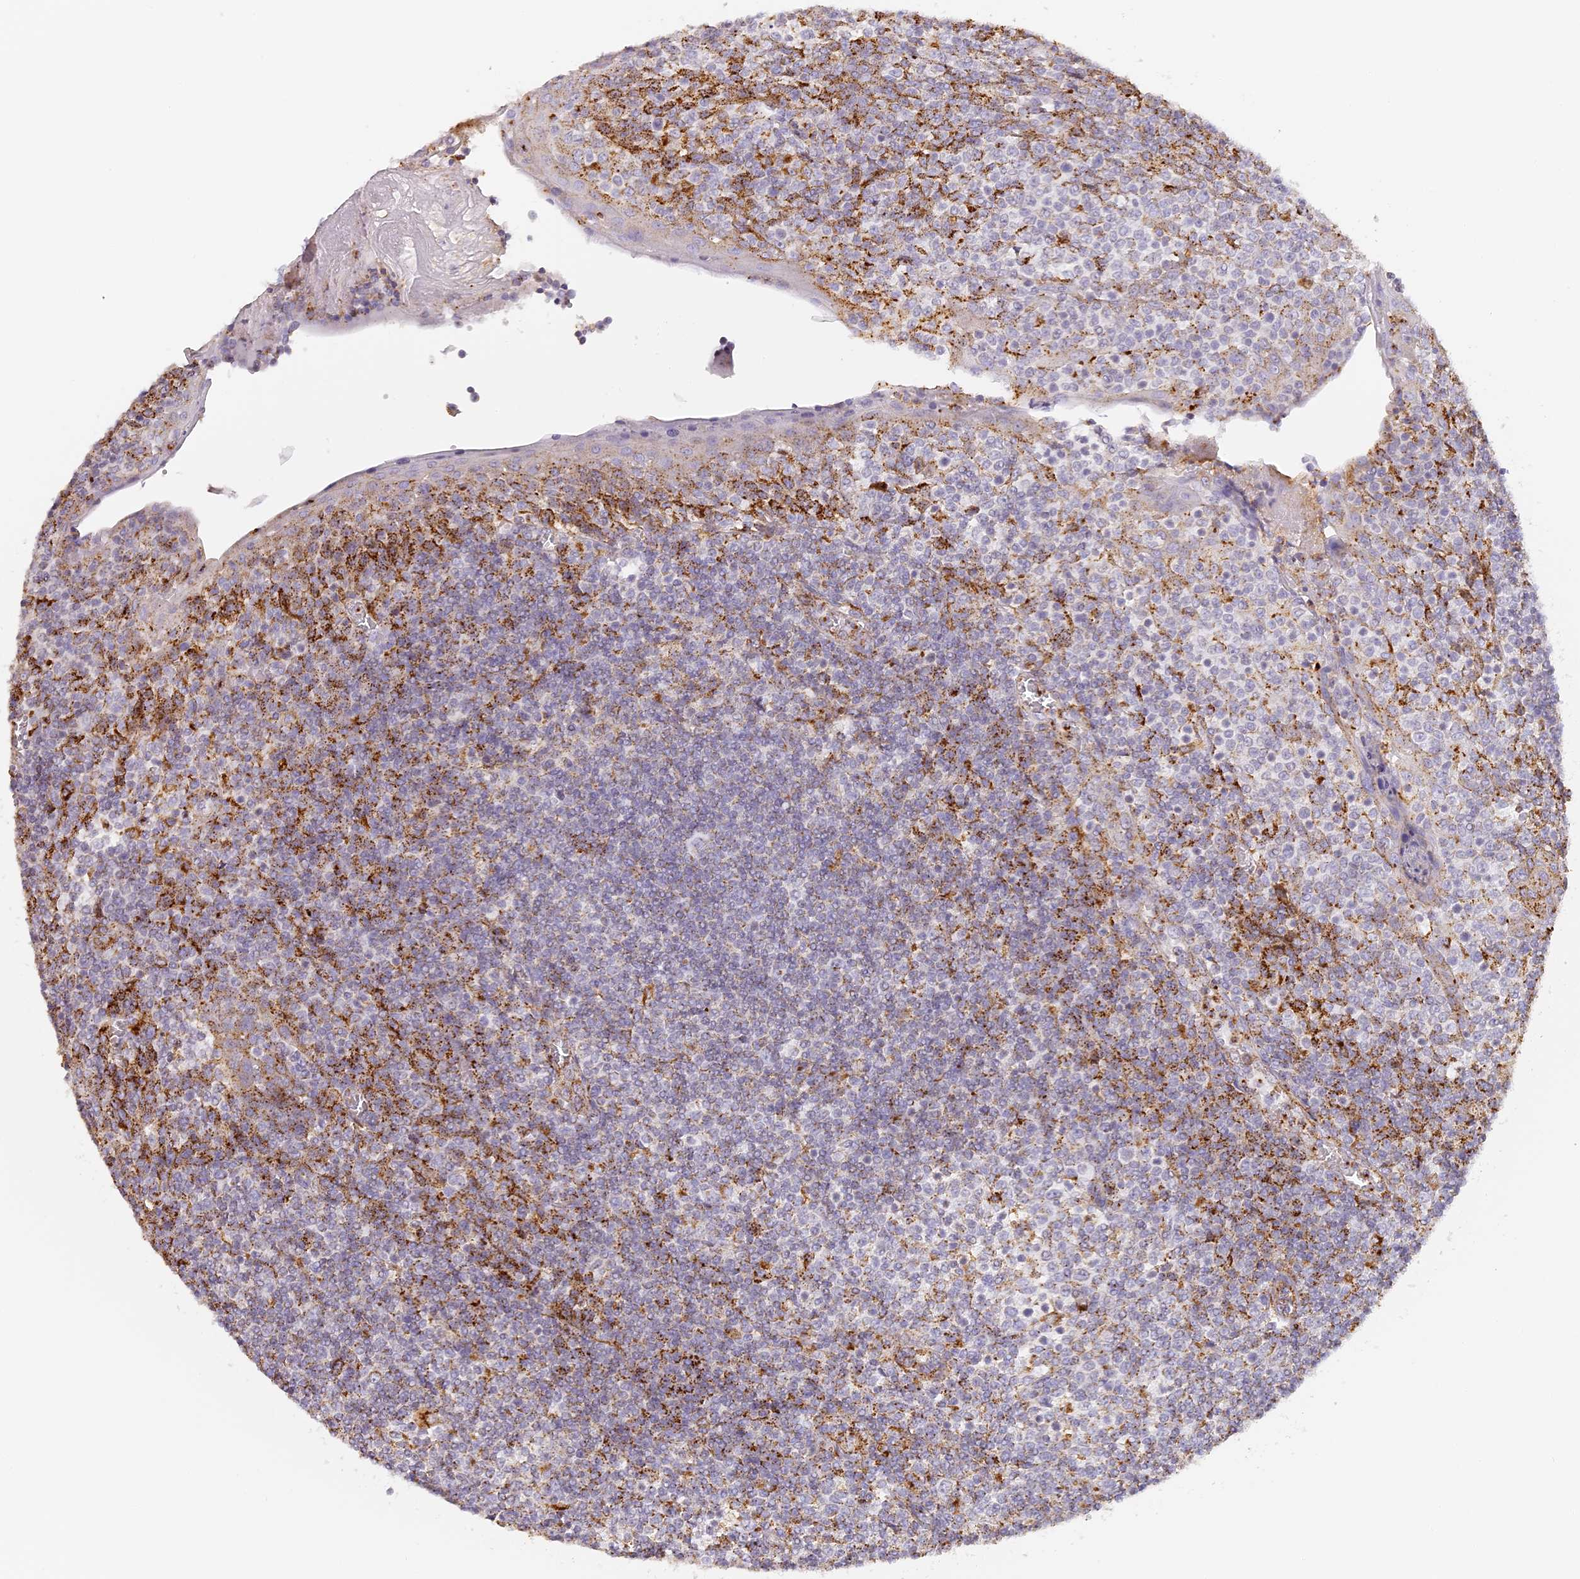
{"staining": {"intensity": "moderate", "quantity": "<25%", "location": "cytoplasmic/membranous"}, "tissue": "tonsil", "cell_type": "Germinal center cells", "image_type": "normal", "snomed": [{"axis": "morphology", "description": "Normal tissue, NOS"}, {"axis": "topography", "description": "Tonsil"}], "caption": "Protein staining displays moderate cytoplasmic/membranous positivity in about <25% of germinal center cells in benign tonsil. (DAB (3,3'-diaminobenzidine) IHC with brightfield microscopy, high magnification).", "gene": "LAMP2", "patient": {"sex": "female", "age": 19}}